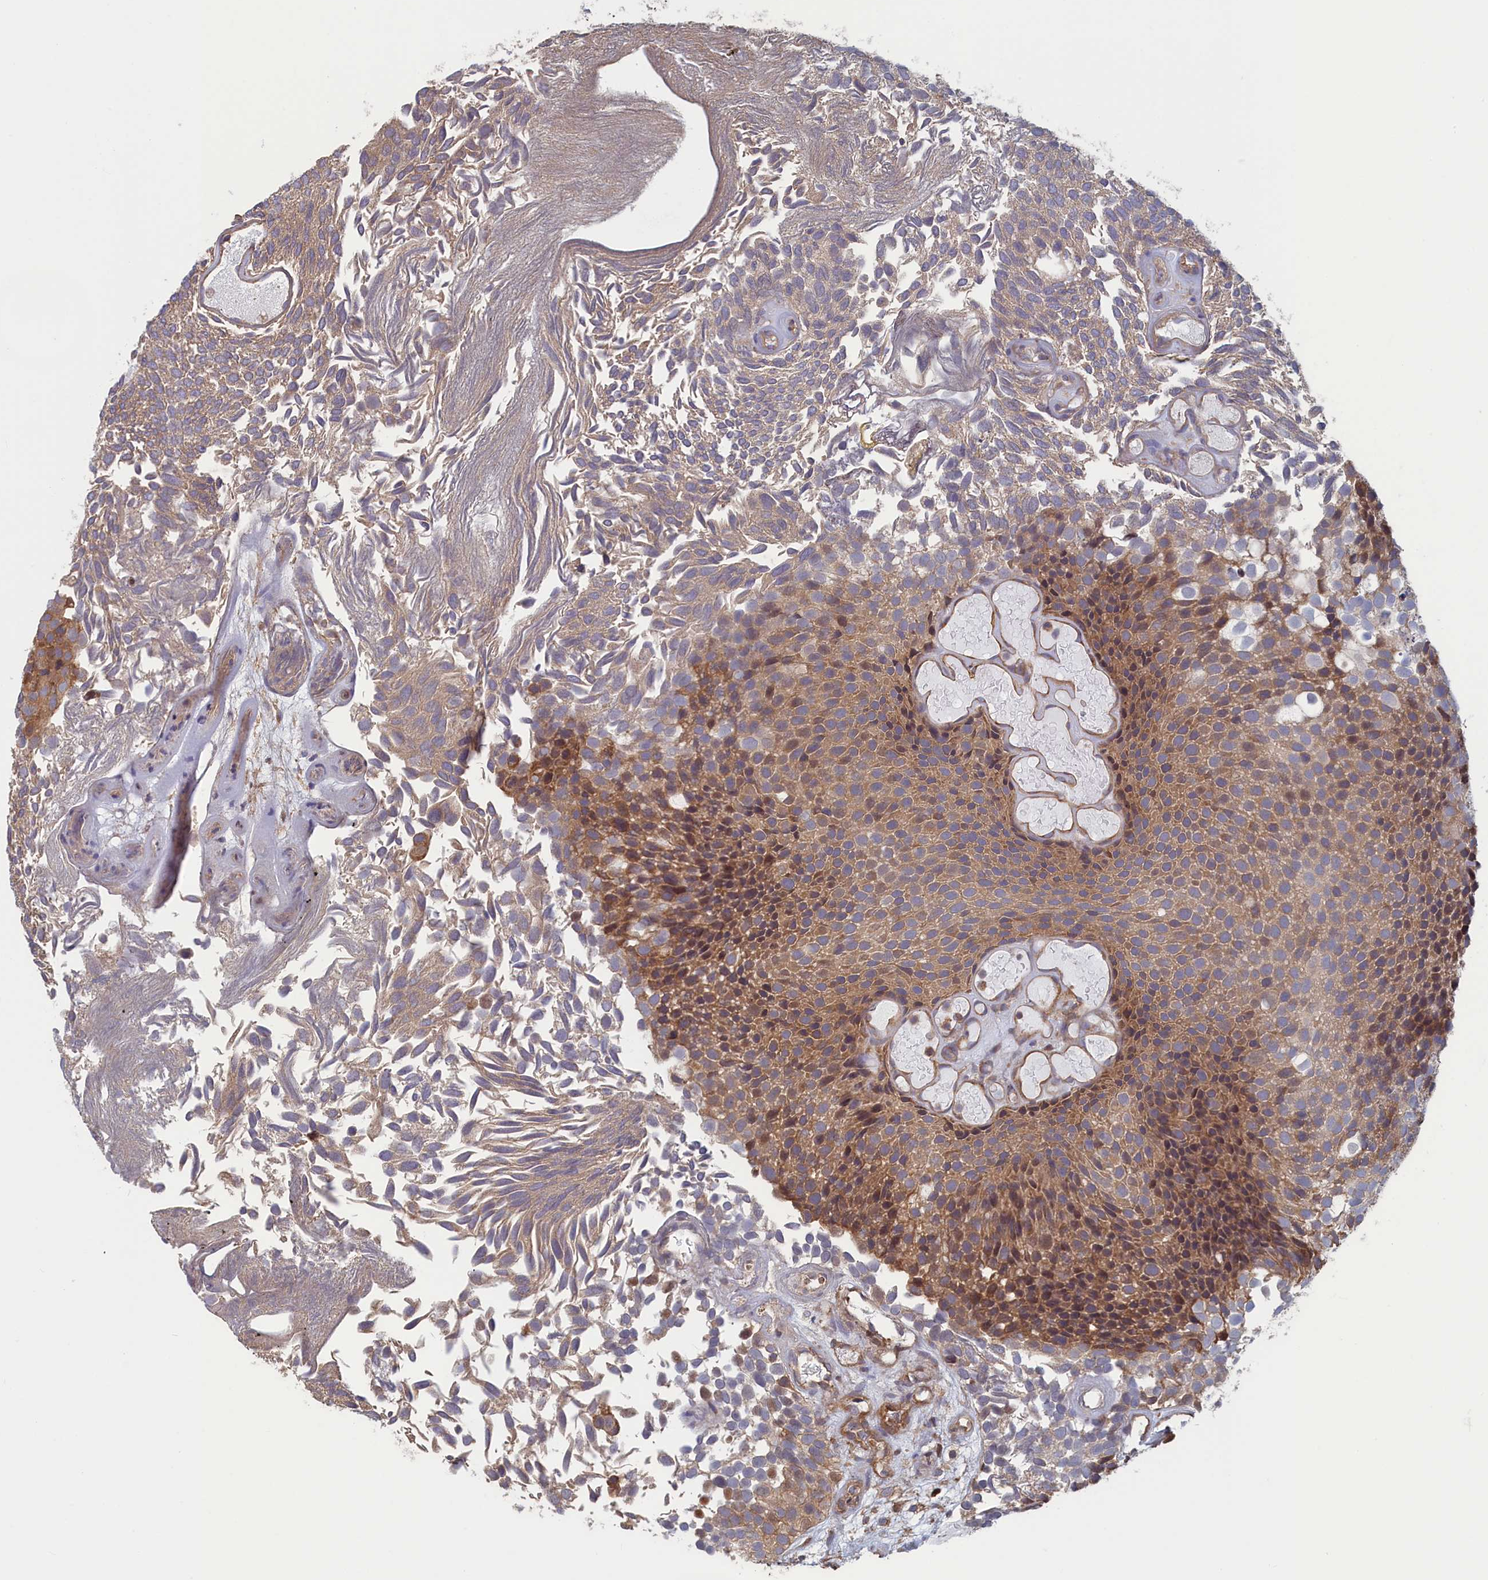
{"staining": {"intensity": "moderate", "quantity": "25%-75%", "location": "cytoplasmic/membranous"}, "tissue": "urothelial cancer", "cell_type": "Tumor cells", "image_type": "cancer", "snomed": [{"axis": "morphology", "description": "Urothelial carcinoma, Low grade"}, {"axis": "topography", "description": "Urinary bladder"}], "caption": "This photomicrograph displays urothelial cancer stained with immunohistochemistry (IHC) to label a protein in brown. The cytoplasmic/membranous of tumor cells show moderate positivity for the protein. Nuclei are counter-stained blue.", "gene": "RILPL1", "patient": {"sex": "male", "age": 89}}